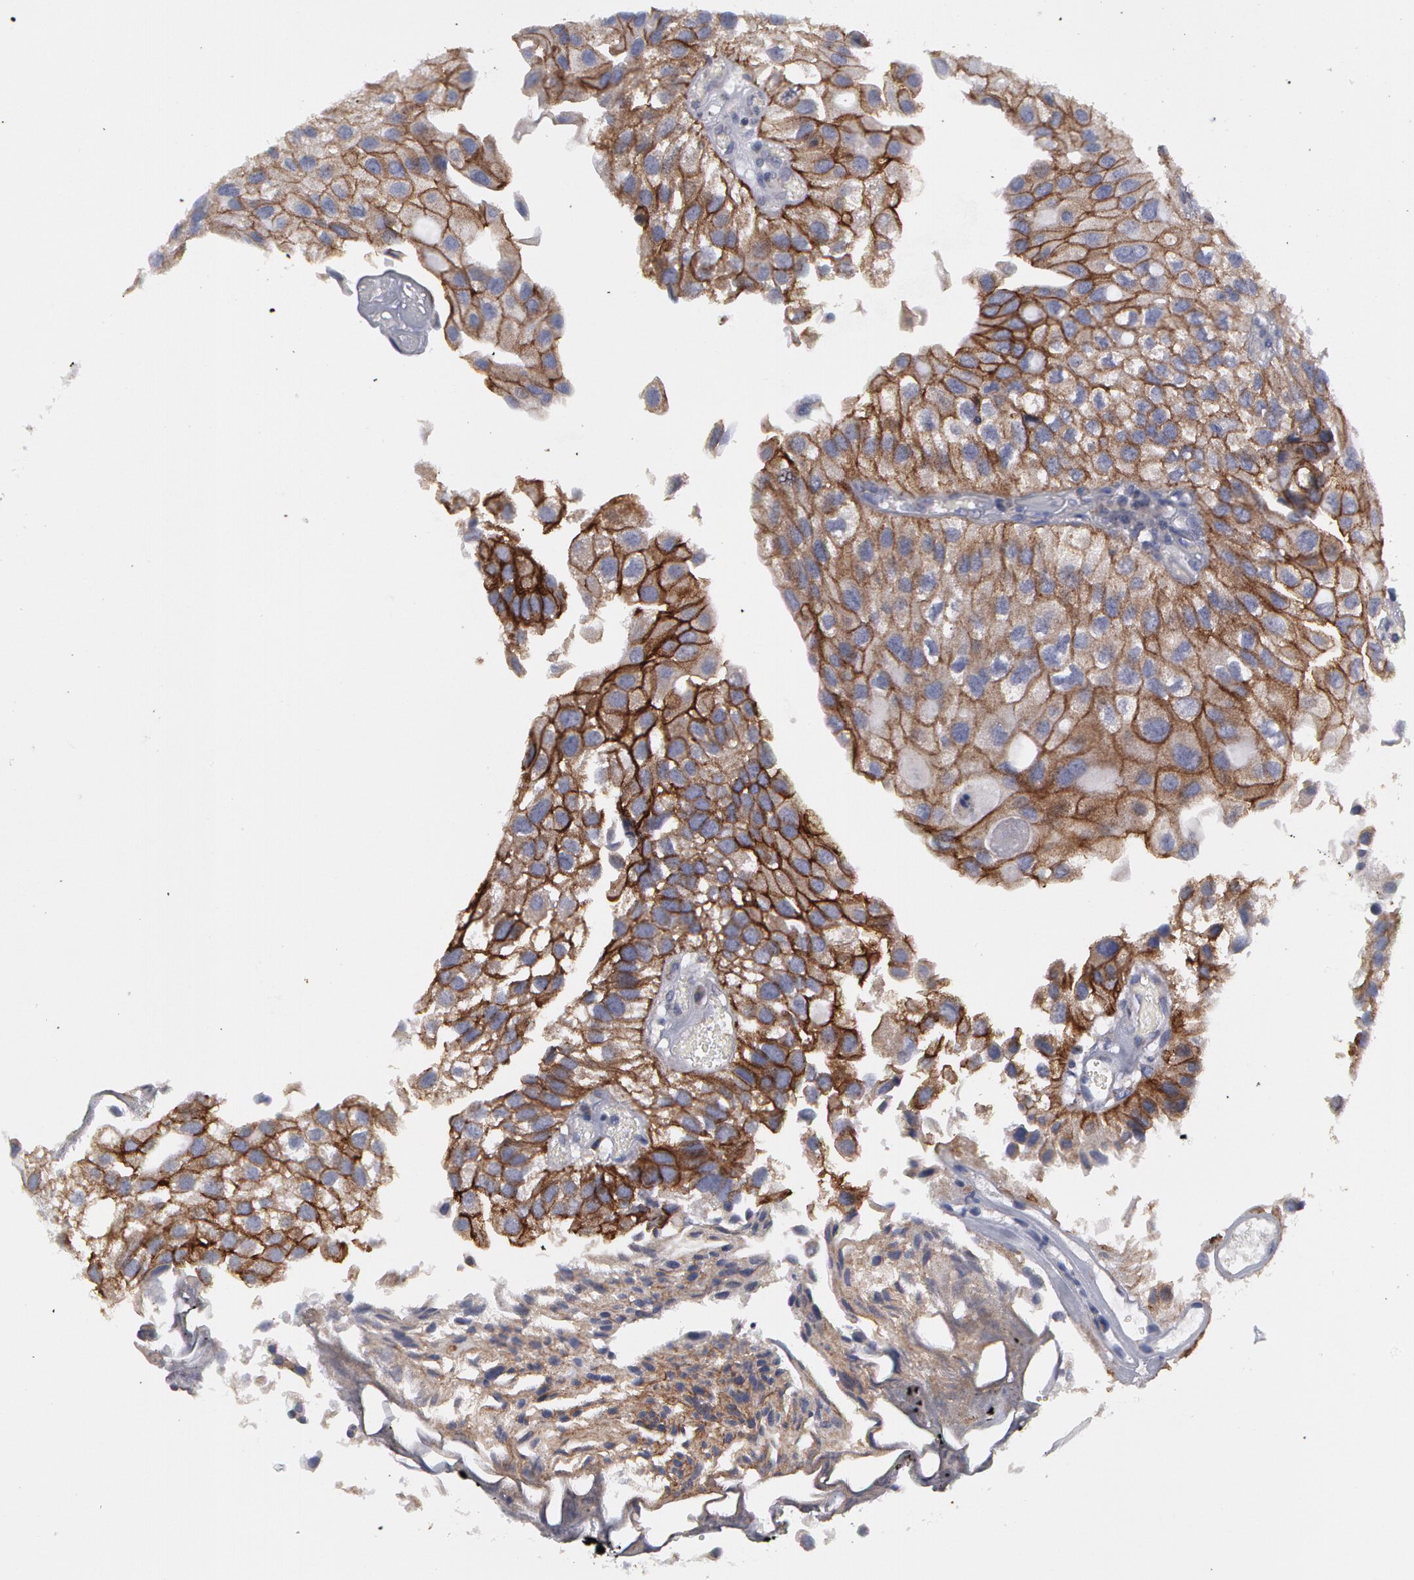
{"staining": {"intensity": "moderate", "quantity": ">75%", "location": "cytoplasmic/membranous"}, "tissue": "urothelial cancer", "cell_type": "Tumor cells", "image_type": "cancer", "snomed": [{"axis": "morphology", "description": "Urothelial carcinoma, Low grade"}, {"axis": "topography", "description": "Urinary bladder"}], "caption": "Immunohistochemistry (IHC) of human low-grade urothelial carcinoma shows medium levels of moderate cytoplasmic/membranous positivity in about >75% of tumor cells. Nuclei are stained in blue.", "gene": "ERBB2", "patient": {"sex": "female", "age": 89}}